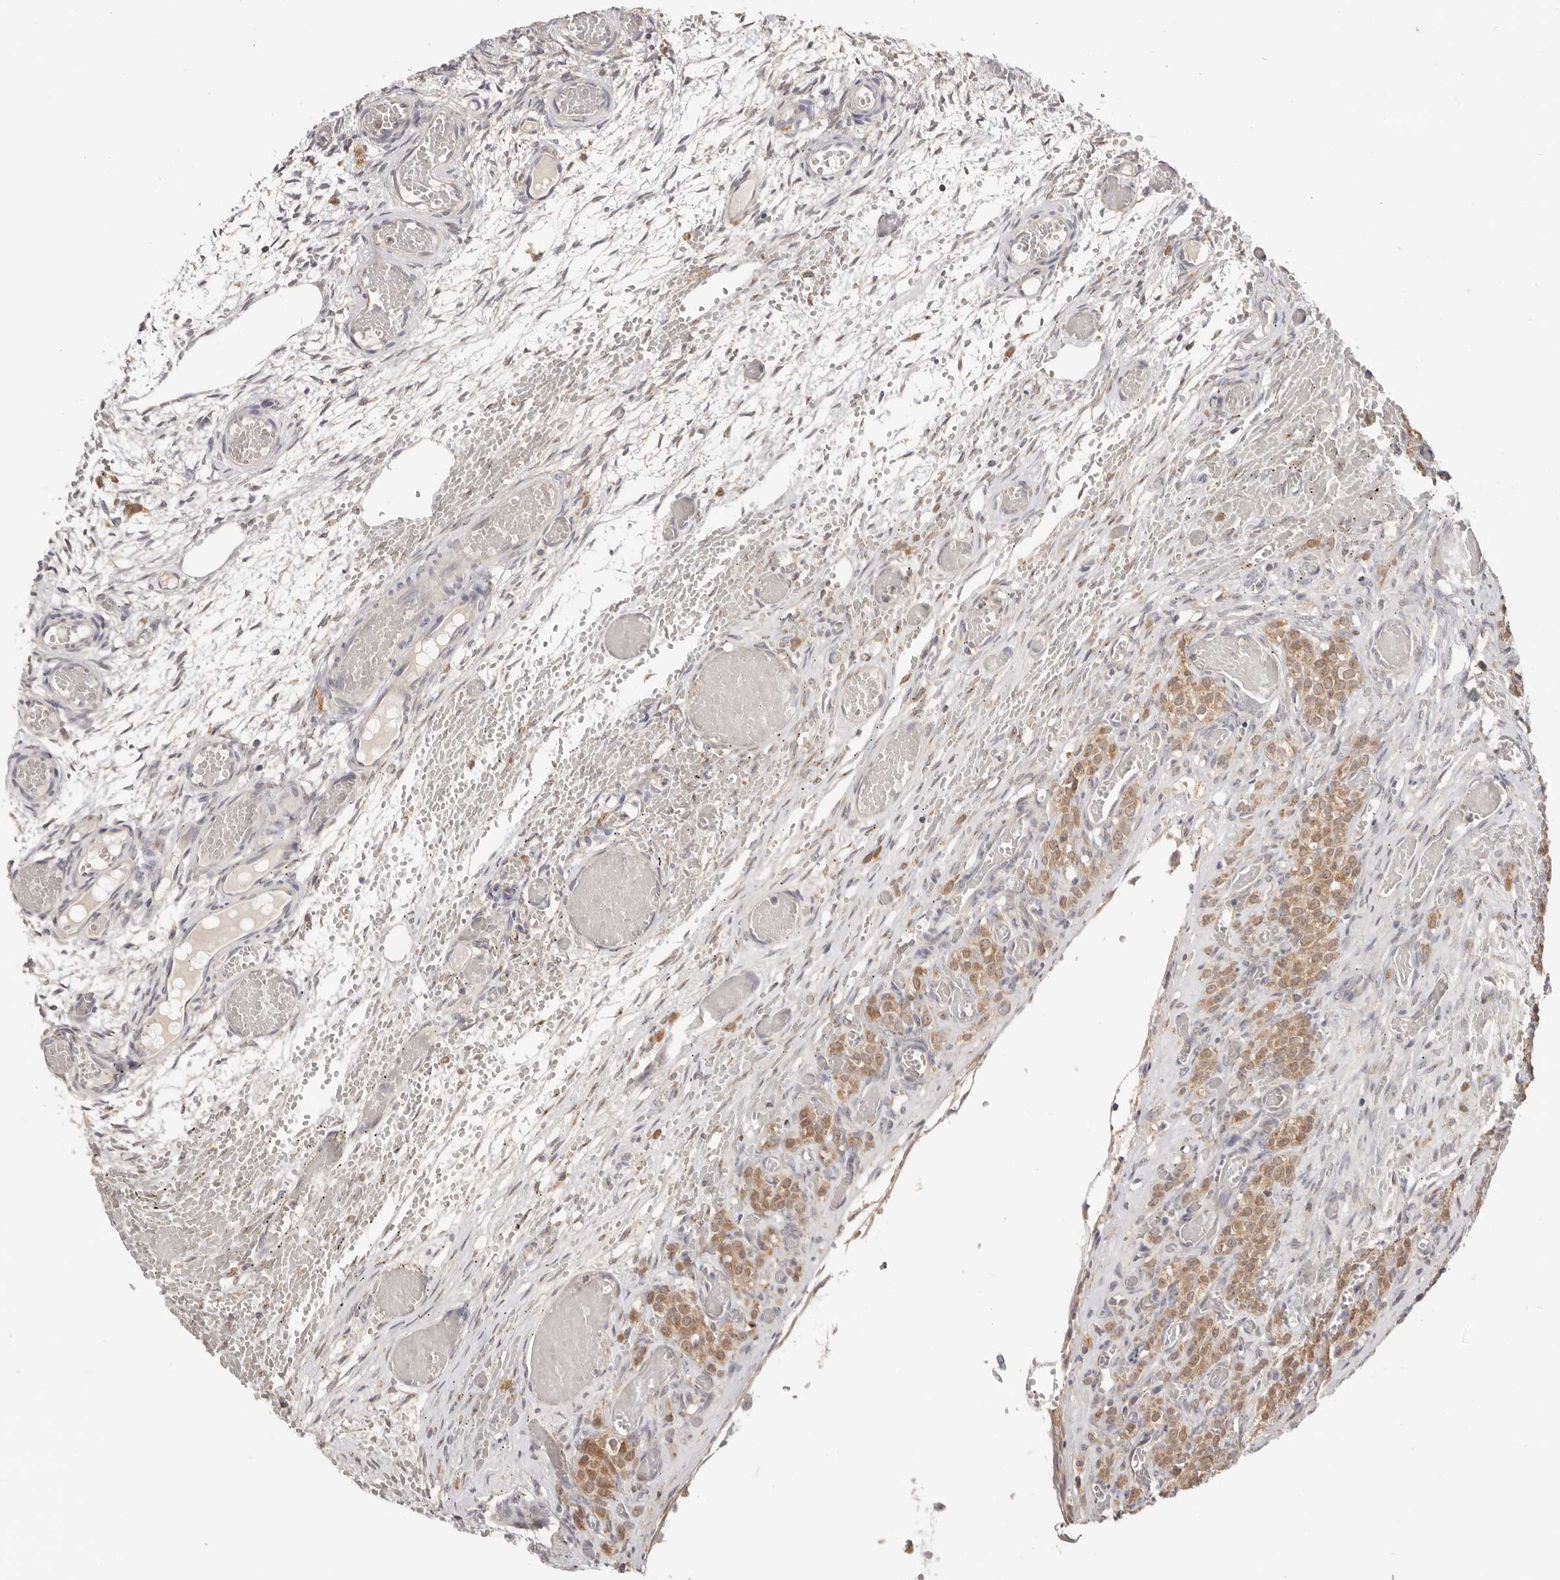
{"staining": {"intensity": "negative", "quantity": "none", "location": "none"}, "tissue": "ovary", "cell_type": "Ovarian stroma cells", "image_type": "normal", "snomed": [{"axis": "morphology", "description": "Adenocarcinoma, NOS"}, {"axis": "topography", "description": "Endometrium"}], "caption": "Protein analysis of unremarkable ovary demonstrates no significant positivity in ovarian stroma cells. (DAB immunohistochemistry visualized using brightfield microscopy, high magnification).", "gene": "LRP6", "patient": {"sex": "female", "age": 32}}